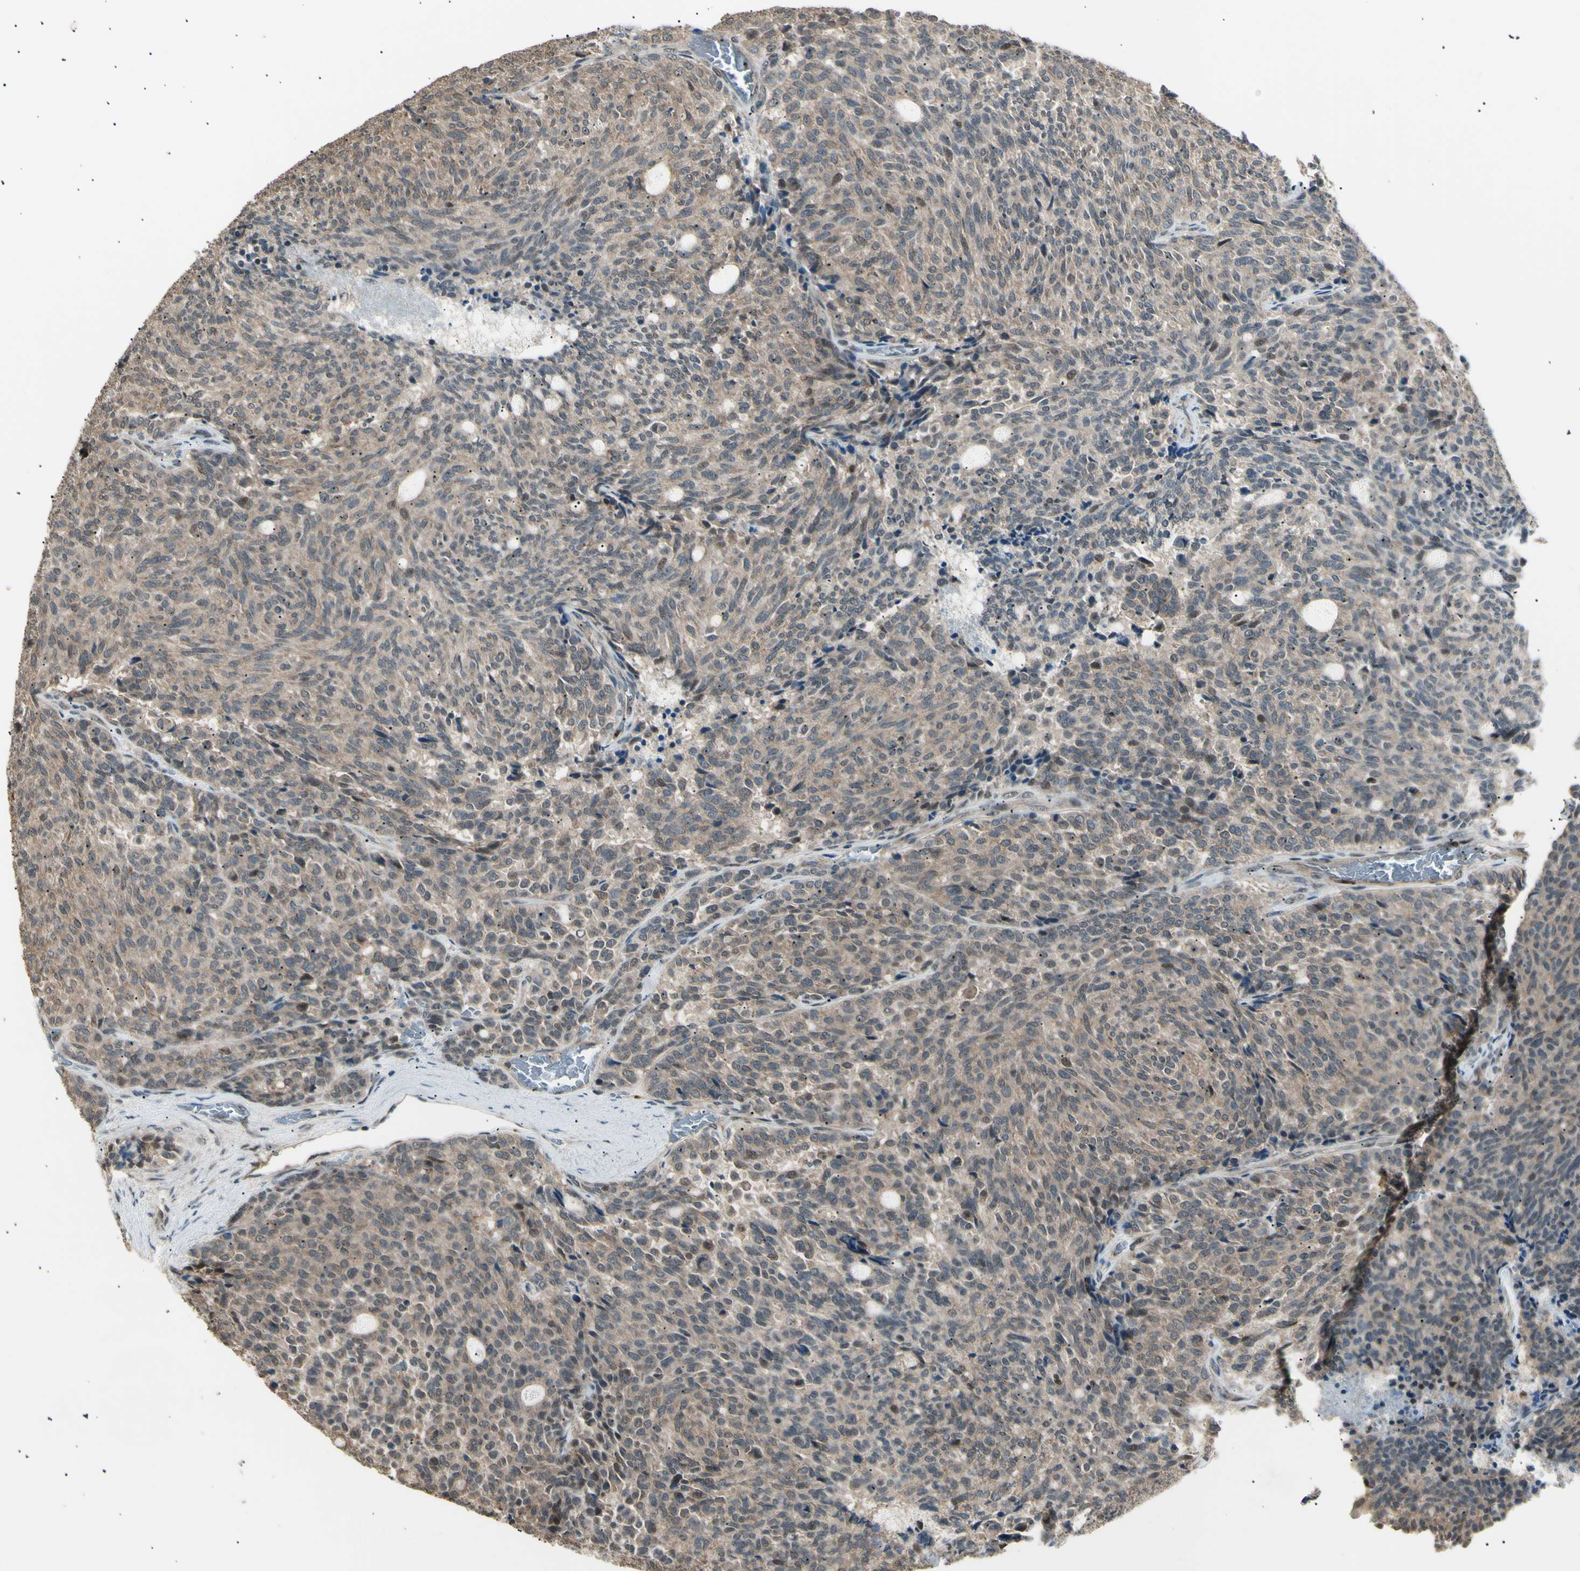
{"staining": {"intensity": "weak", "quantity": ">75%", "location": "cytoplasmic/membranous"}, "tissue": "carcinoid", "cell_type": "Tumor cells", "image_type": "cancer", "snomed": [{"axis": "morphology", "description": "Carcinoid, malignant, NOS"}, {"axis": "topography", "description": "Pancreas"}], "caption": "Immunohistochemistry (IHC) (DAB) staining of human carcinoid shows weak cytoplasmic/membranous protein positivity in about >75% of tumor cells.", "gene": "NUAK2", "patient": {"sex": "female", "age": 54}}